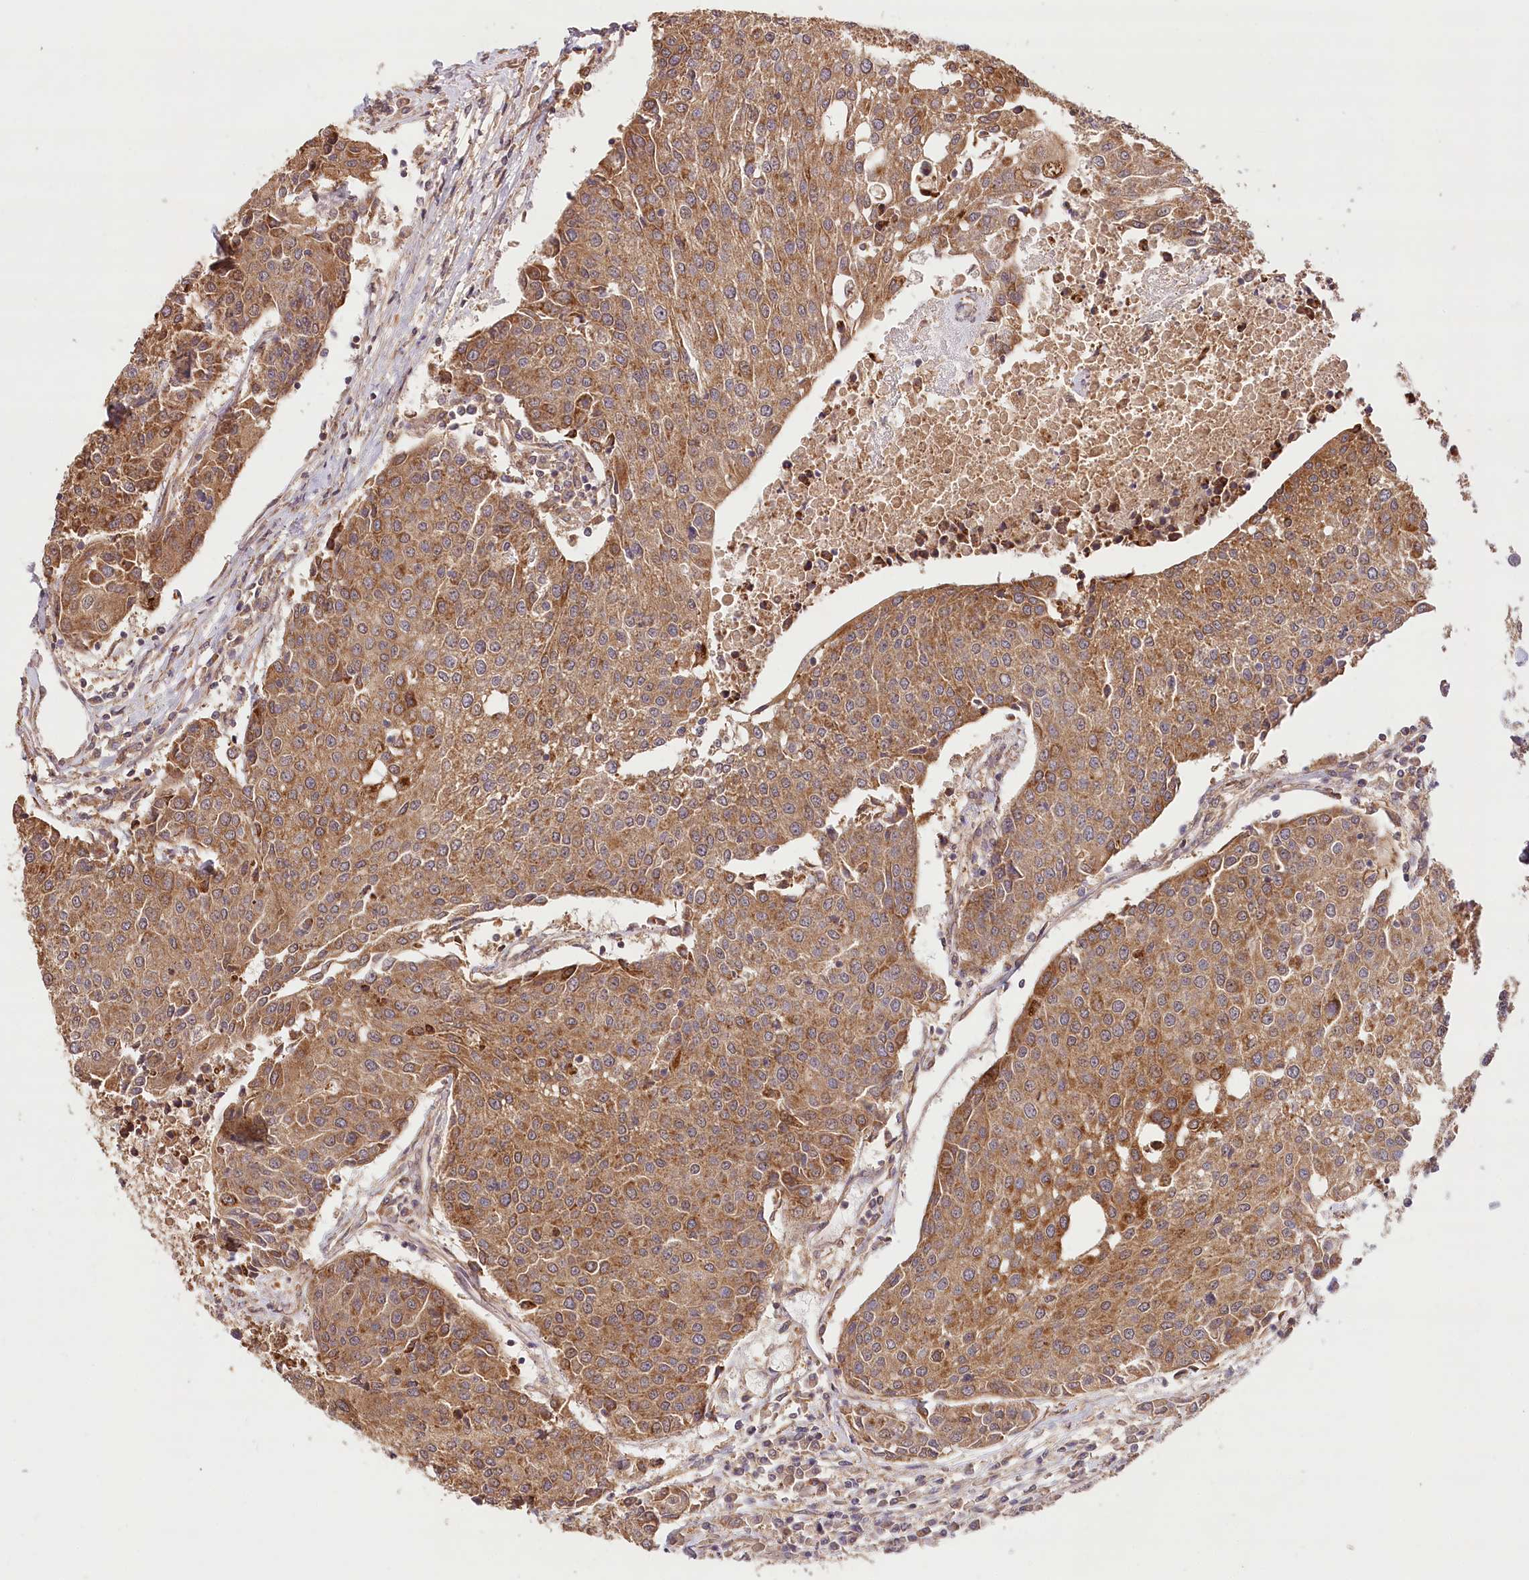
{"staining": {"intensity": "moderate", "quantity": ">75%", "location": "cytoplasmic/membranous"}, "tissue": "urothelial cancer", "cell_type": "Tumor cells", "image_type": "cancer", "snomed": [{"axis": "morphology", "description": "Urothelial carcinoma, High grade"}, {"axis": "topography", "description": "Urinary bladder"}], "caption": "Protein analysis of high-grade urothelial carcinoma tissue demonstrates moderate cytoplasmic/membranous positivity in approximately >75% of tumor cells.", "gene": "LSS", "patient": {"sex": "female", "age": 85}}